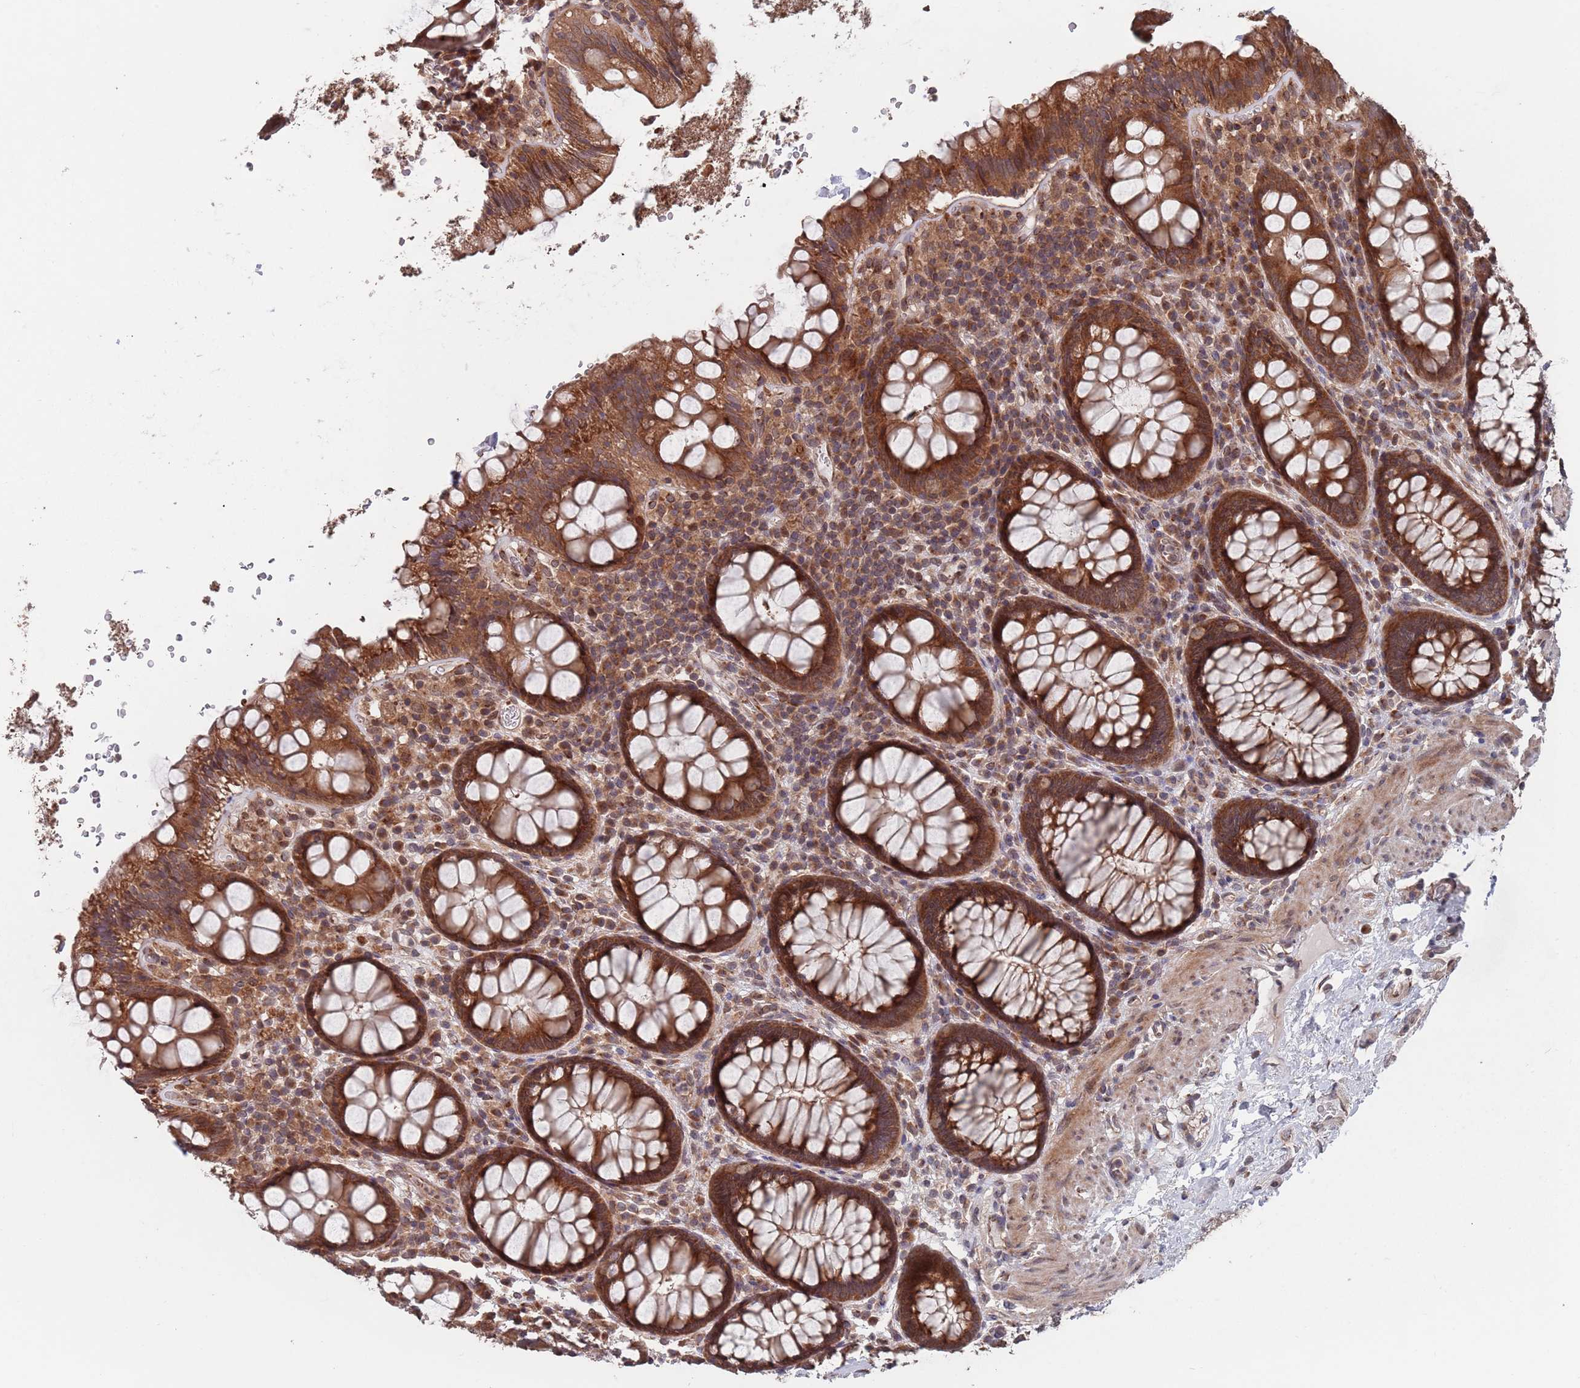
{"staining": {"intensity": "strong", "quantity": ">75%", "location": "cytoplasmic/membranous"}, "tissue": "rectum", "cell_type": "Glandular cells", "image_type": "normal", "snomed": [{"axis": "morphology", "description": "Normal tissue, NOS"}, {"axis": "topography", "description": "Rectum"}], "caption": "Protein staining demonstrates strong cytoplasmic/membranous staining in approximately >75% of glandular cells in normal rectum.", "gene": "UNC45A", "patient": {"sex": "male", "age": 83}}